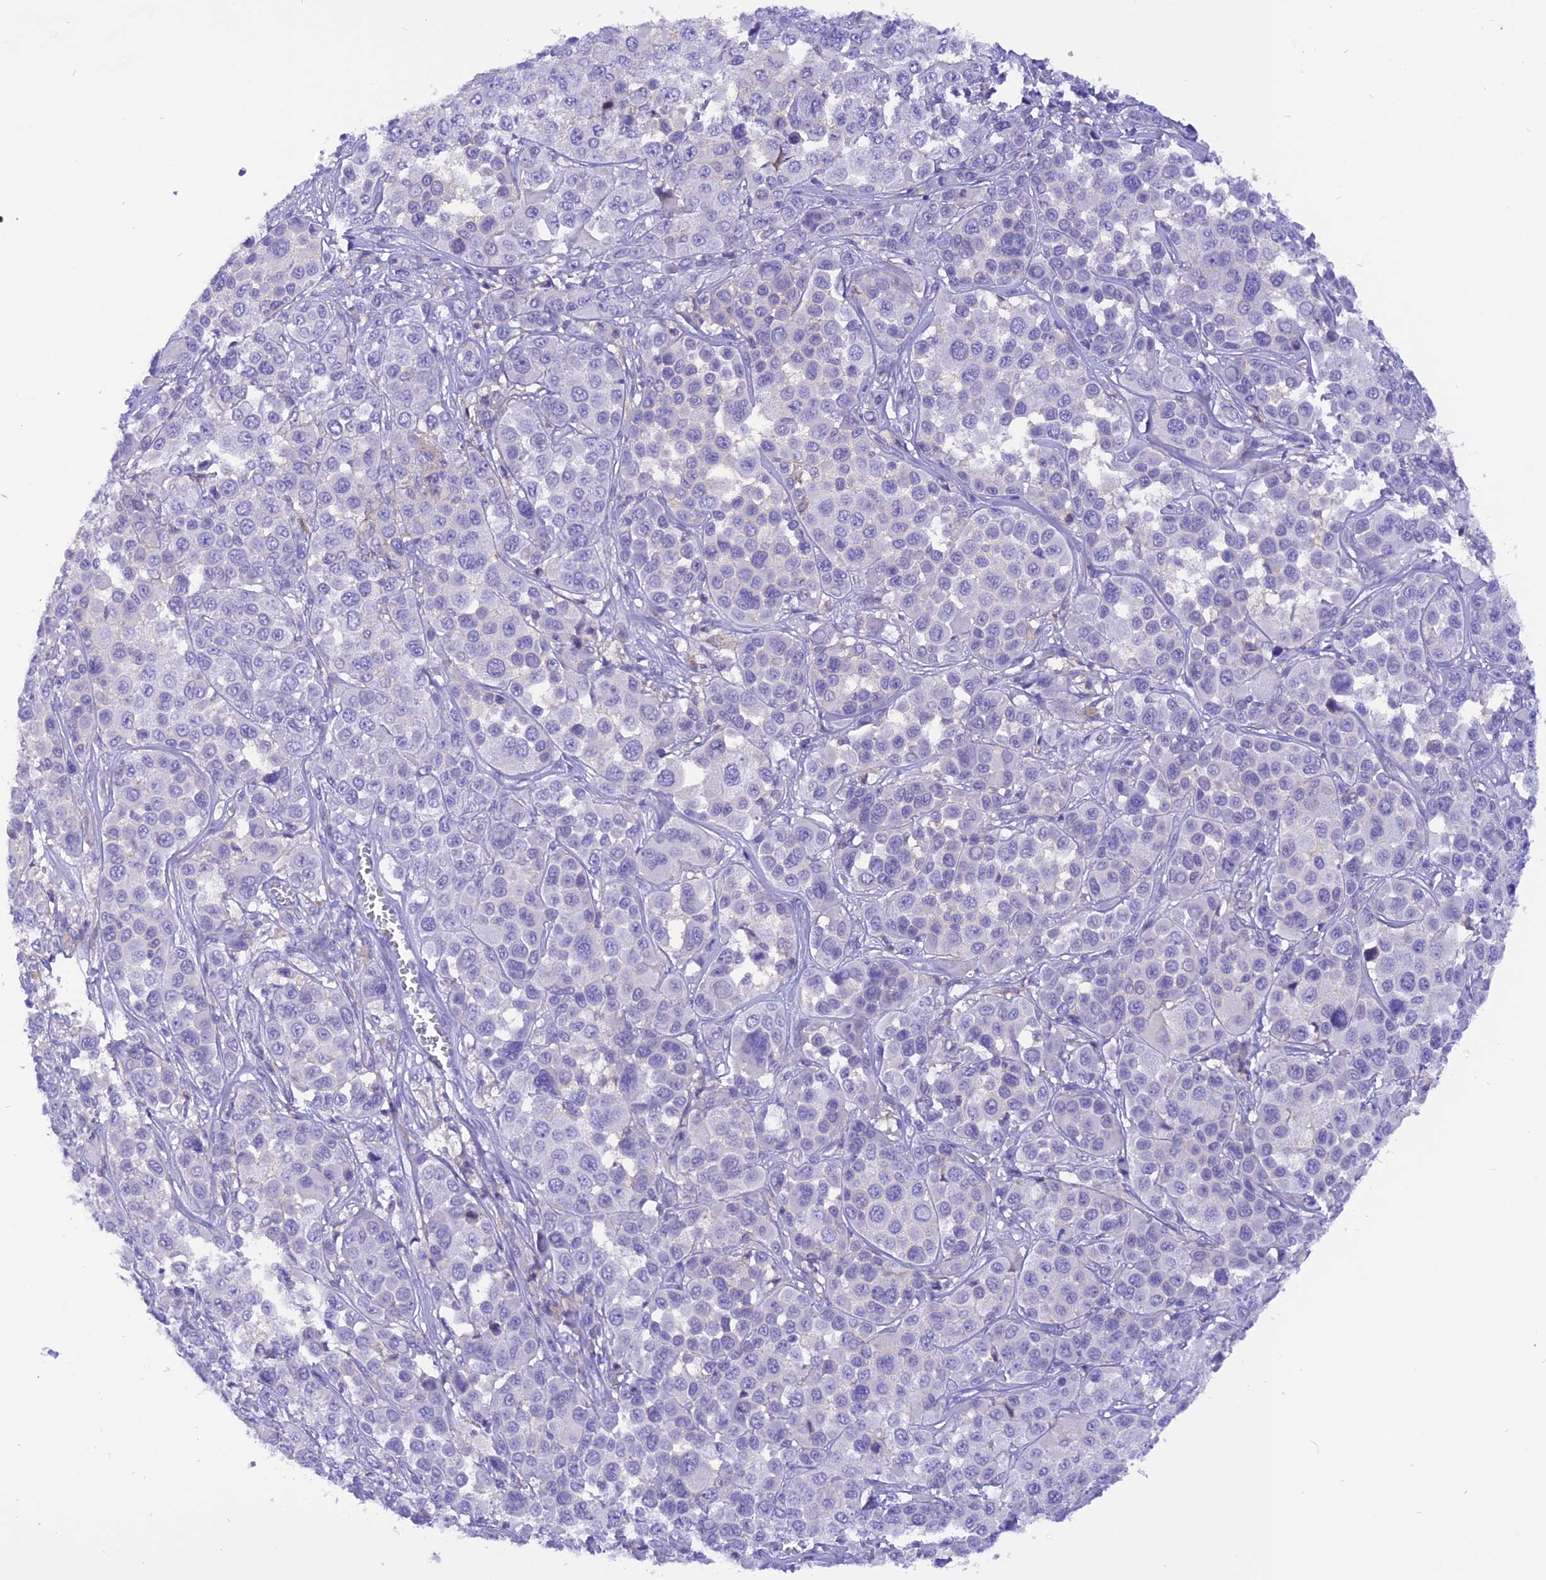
{"staining": {"intensity": "negative", "quantity": "none", "location": "none"}, "tissue": "melanoma", "cell_type": "Tumor cells", "image_type": "cancer", "snomed": [{"axis": "morphology", "description": "Malignant melanoma, NOS"}, {"axis": "topography", "description": "Skin of trunk"}], "caption": "IHC photomicrograph of neoplastic tissue: melanoma stained with DAB exhibits no significant protein expression in tumor cells. (DAB IHC visualized using brightfield microscopy, high magnification).", "gene": "COL6A5", "patient": {"sex": "male", "age": 71}}